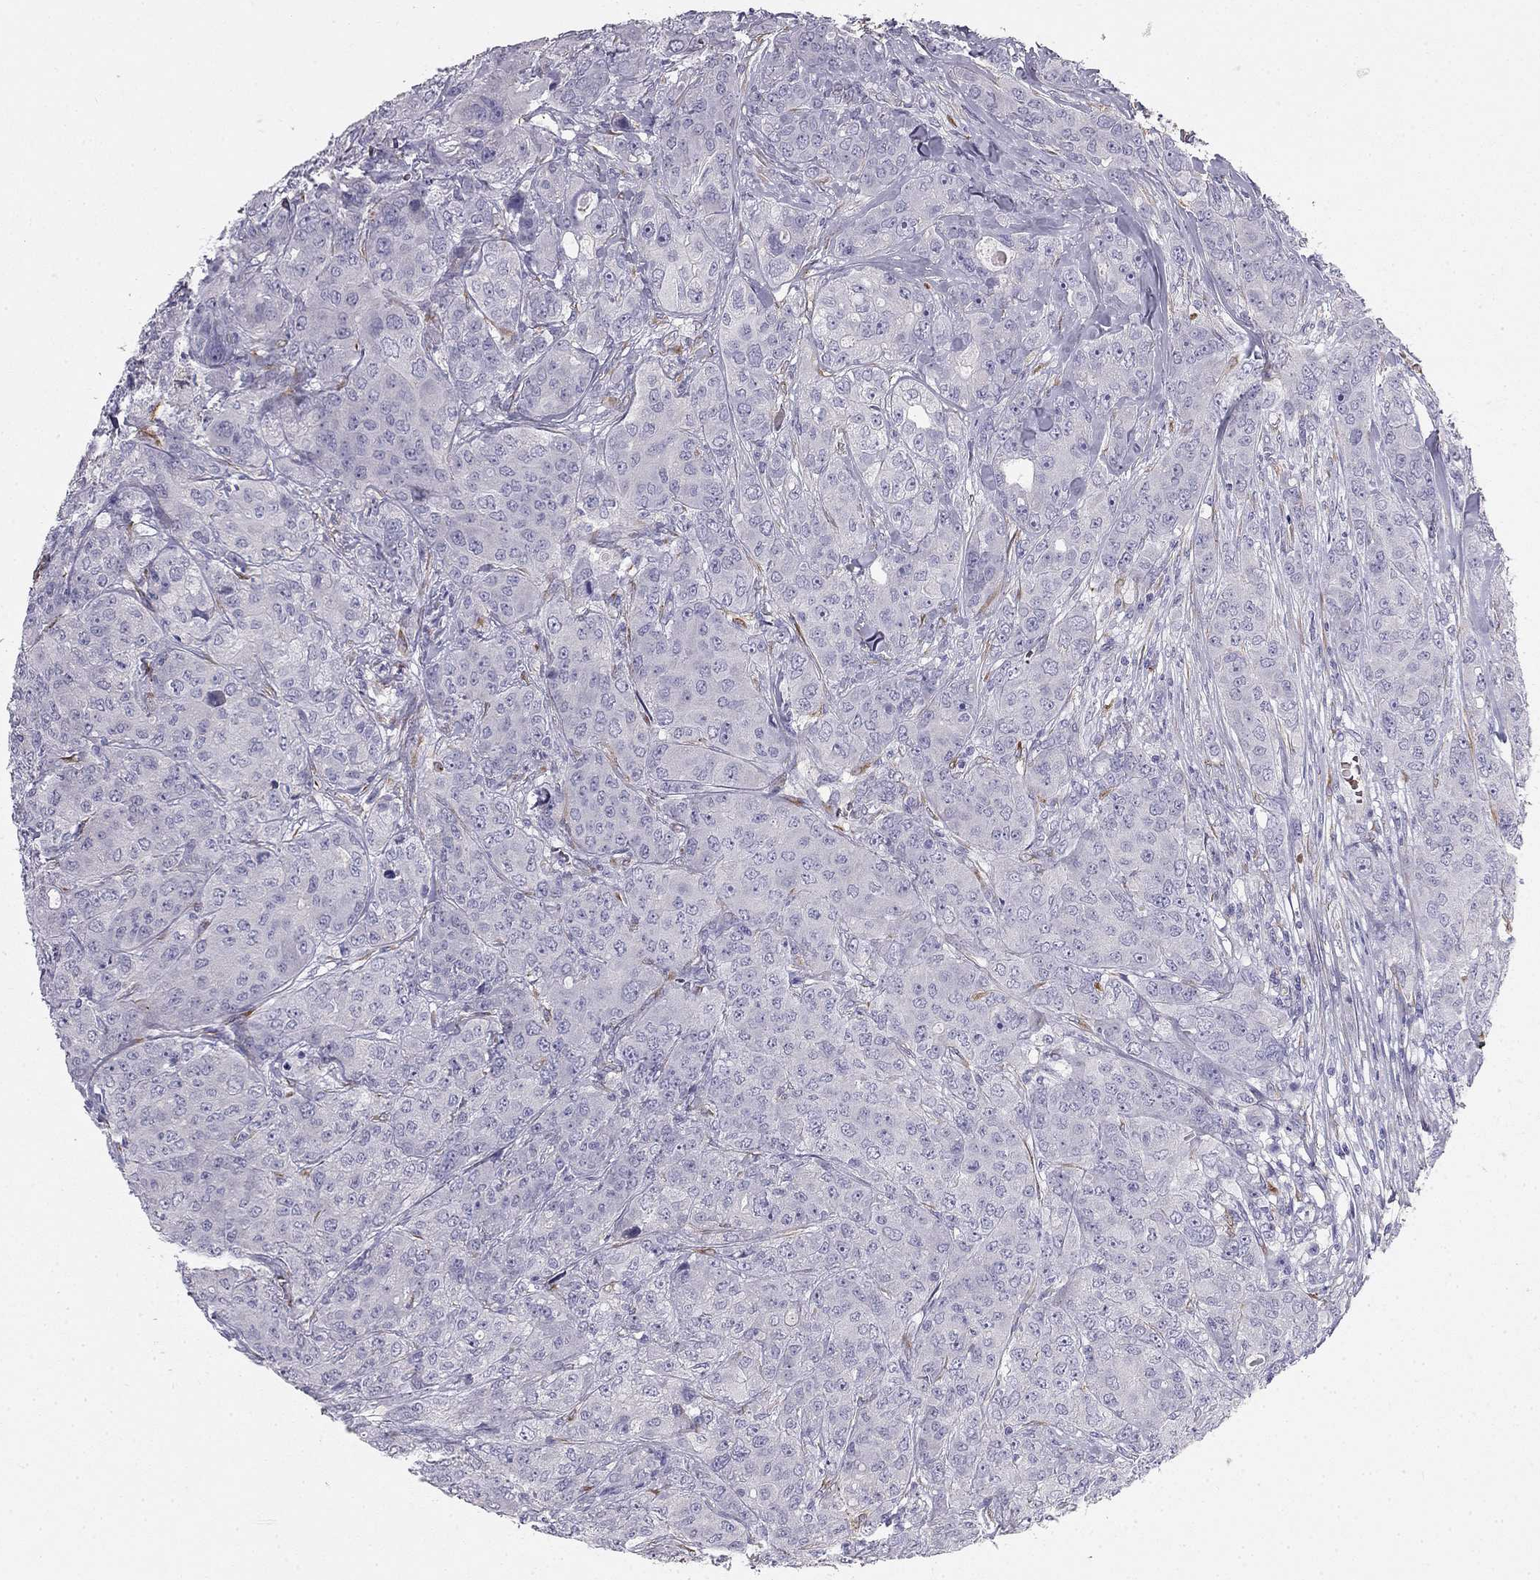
{"staining": {"intensity": "negative", "quantity": "none", "location": "none"}, "tissue": "breast cancer", "cell_type": "Tumor cells", "image_type": "cancer", "snomed": [{"axis": "morphology", "description": "Duct carcinoma"}, {"axis": "topography", "description": "Breast"}], "caption": "This is an immunohistochemistry (IHC) photomicrograph of breast cancer (infiltrating ductal carcinoma). There is no expression in tumor cells.", "gene": "RHD", "patient": {"sex": "female", "age": 43}}